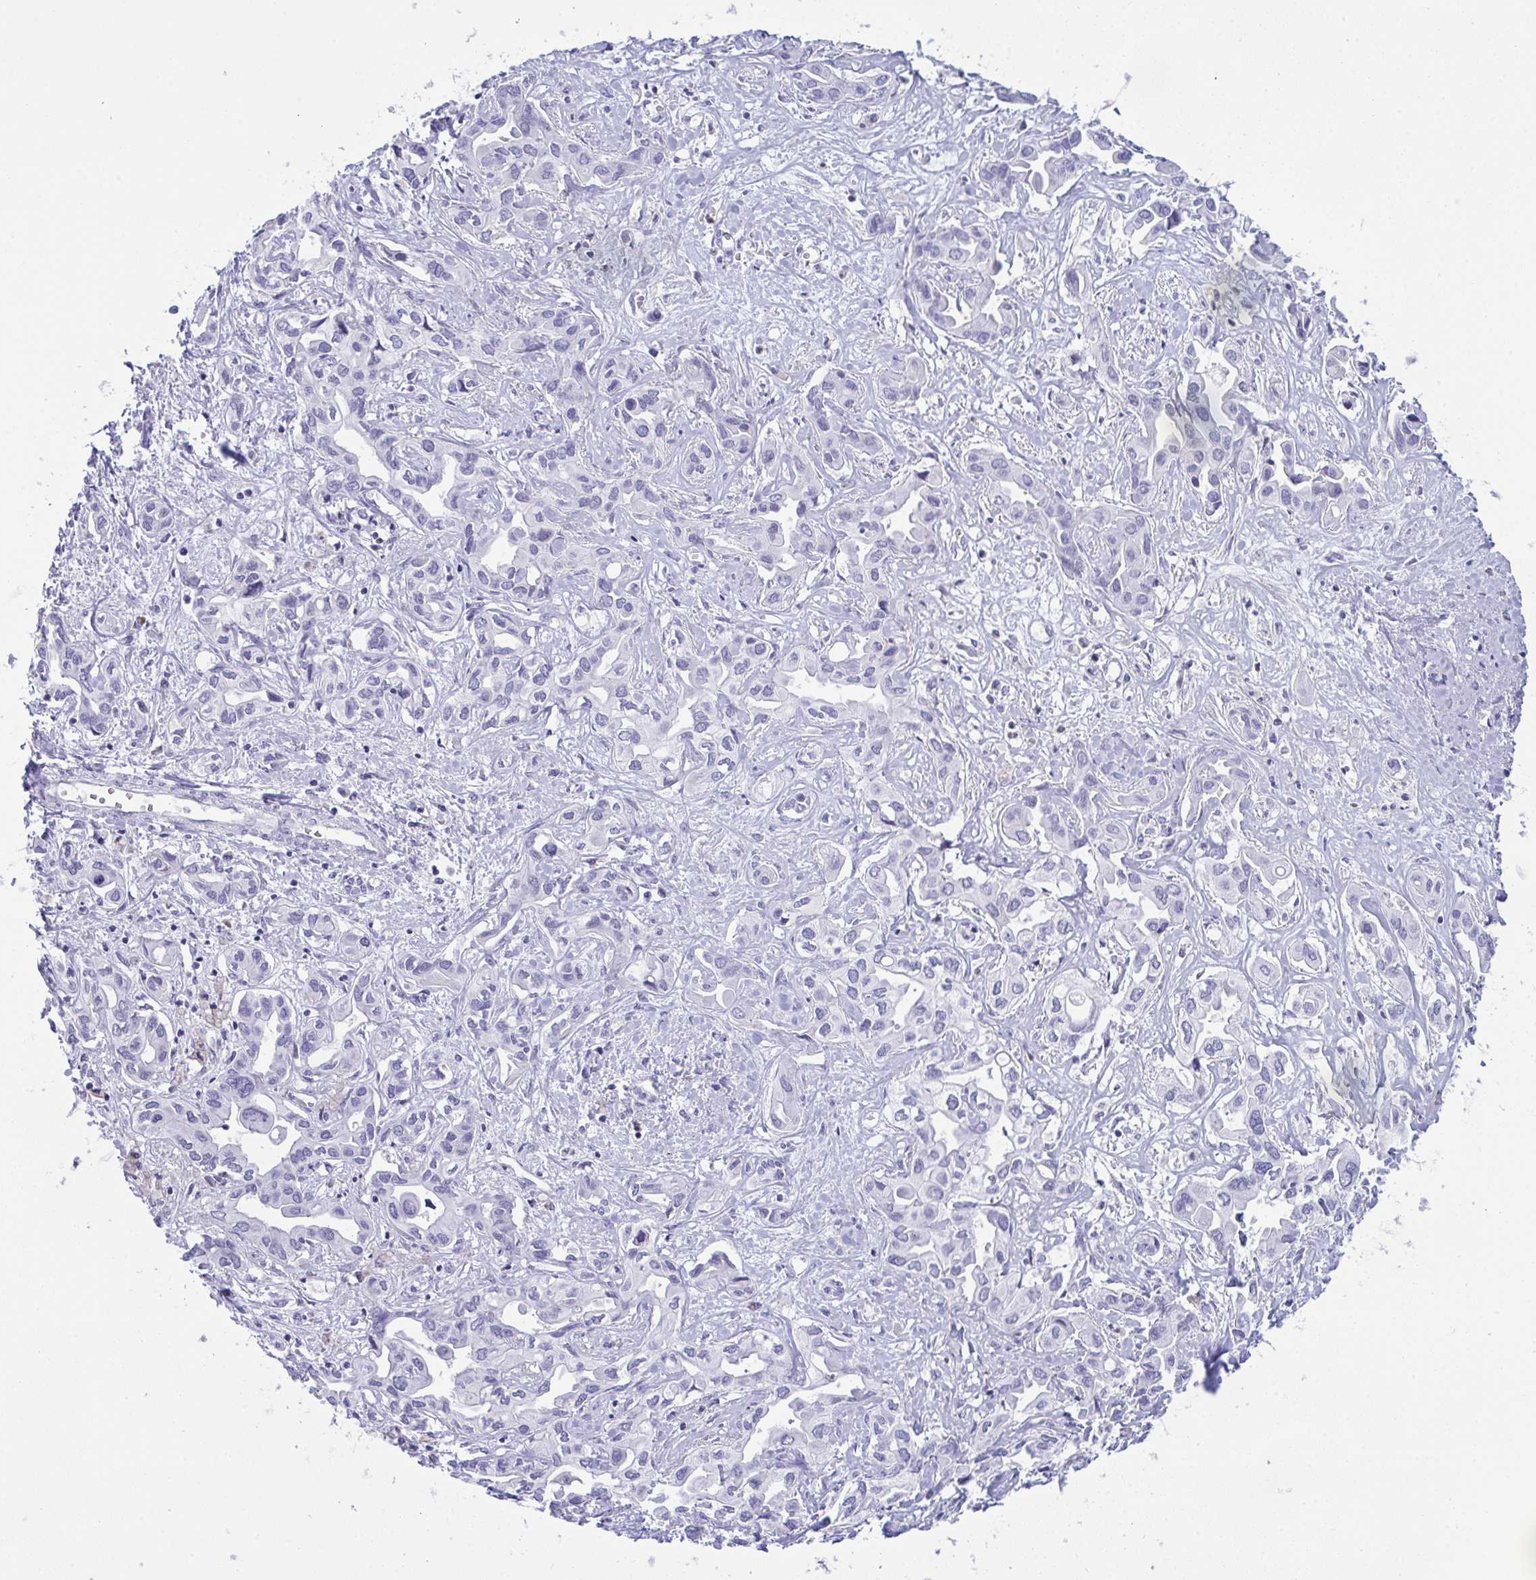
{"staining": {"intensity": "negative", "quantity": "none", "location": "none"}, "tissue": "liver cancer", "cell_type": "Tumor cells", "image_type": "cancer", "snomed": [{"axis": "morphology", "description": "Cholangiocarcinoma"}, {"axis": "topography", "description": "Liver"}], "caption": "The image displays no staining of tumor cells in liver cancer. Nuclei are stained in blue.", "gene": "PLA2G12B", "patient": {"sex": "female", "age": 64}}